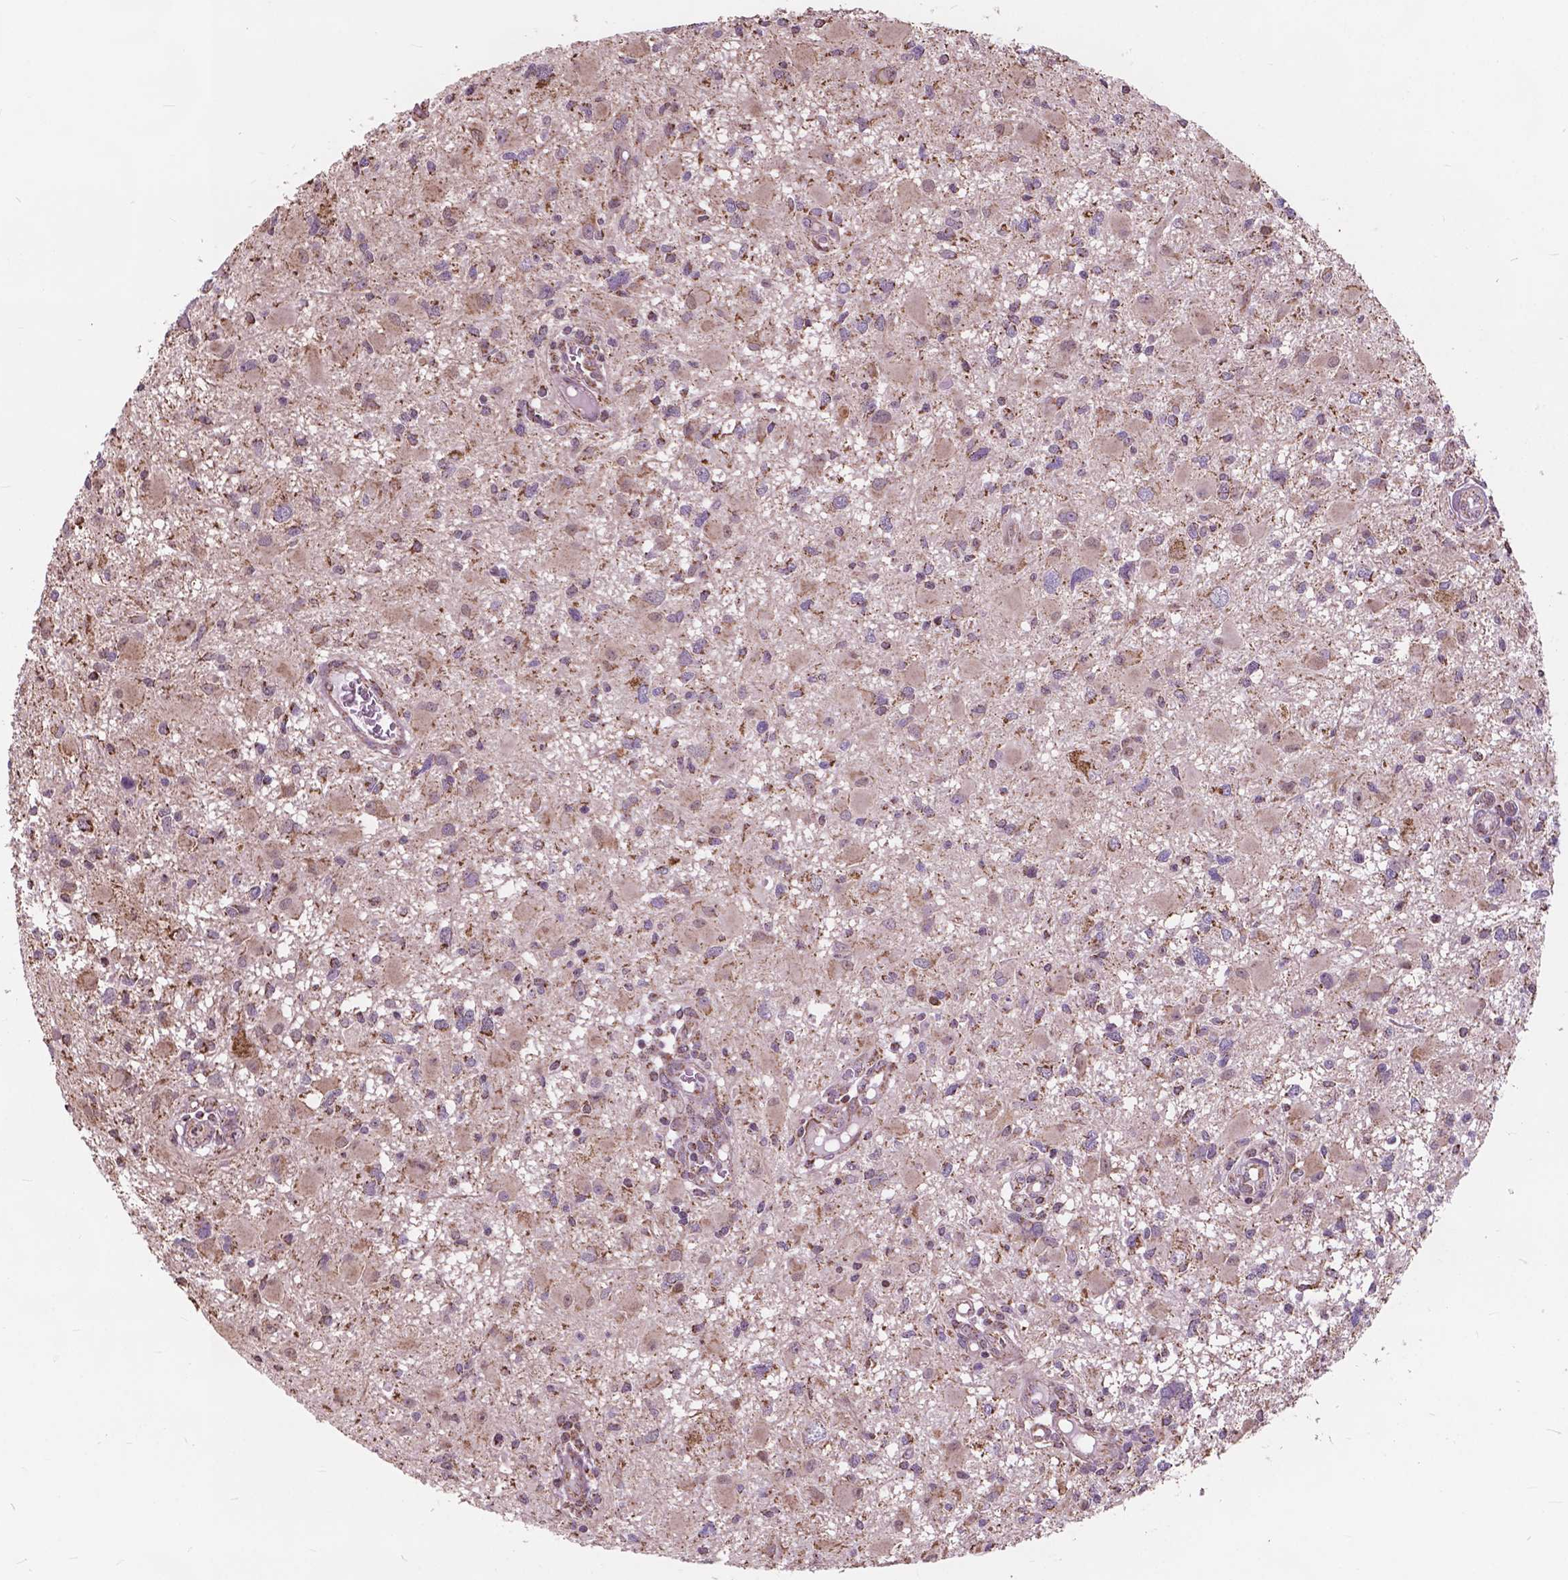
{"staining": {"intensity": "moderate", "quantity": "<25%", "location": "cytoplasmic/membranous"}, "tissue": "glioma", "cell_type": "Tumor cells", "image_type": "cancer", "snomed": [{"axis": "morphology", "description": "Glioma, malignant, High grade"}, {"axis": "topography", "description": "Brain"}], "caption": "DAB (3,3'-diaminobenzidine) immunohistochemical staining of human malignant high-grade glioma exhibits moderate cytoplasmic/membranous protein positivity in approximately <25% of tumor cells.", "gene": "SCOC", "patient": {"sex": "male", "age": 54}}